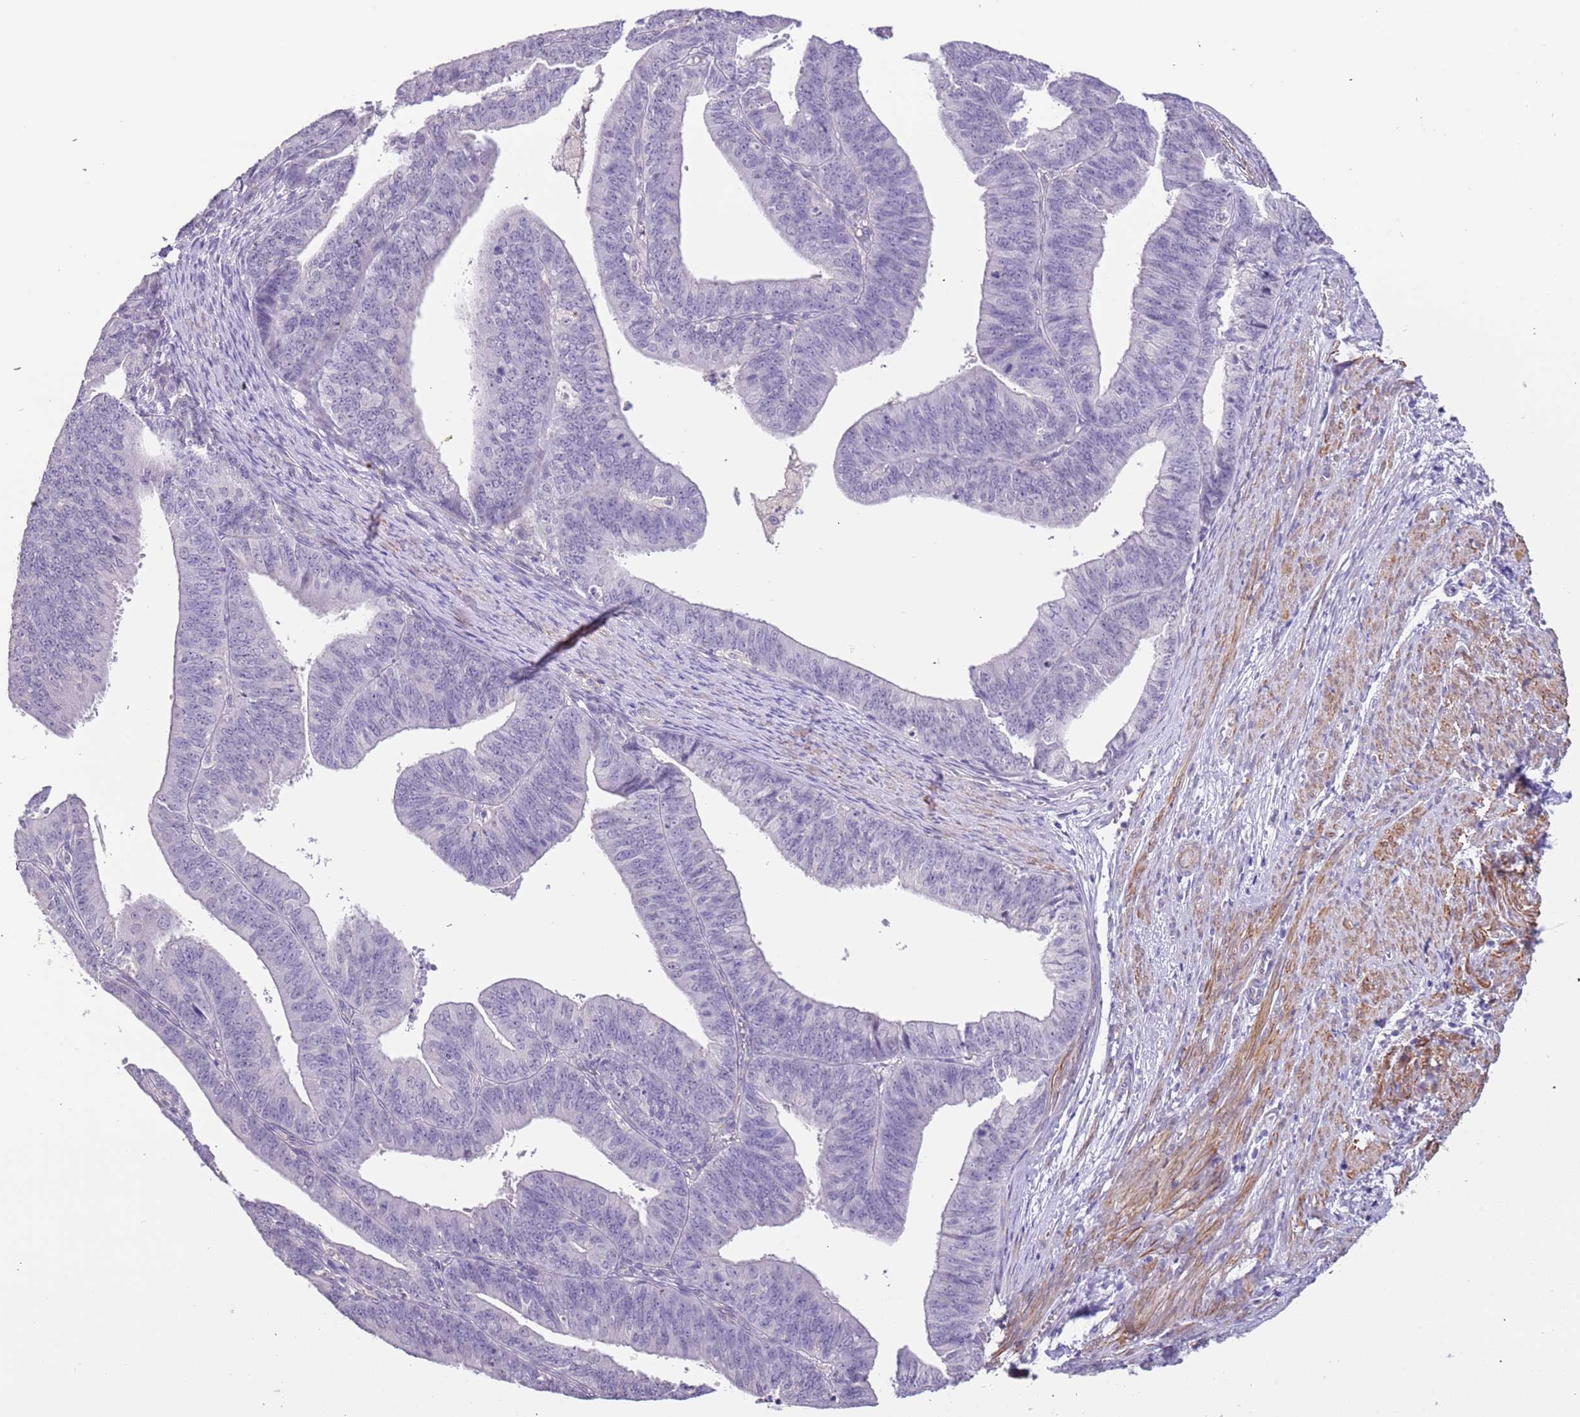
{"staining": {"intensity": "negative", "quantity": "none", "location": "none"}, "tissue": "endometrial cancer", "cell_type": "Tumor cells", "image_type": "cancer", "snomed": [{"axis": "morphology", "description": "Adenocarcinoma, NOS"}, {"axis": "topography", "description": "Endometrium"}], "caption": "Immunohistochemical staining of endometrial cancer exhibits no significant staining in tumor cells.", "gene": "PCGF2", "patient": {"sex": "female", "age": 73}}